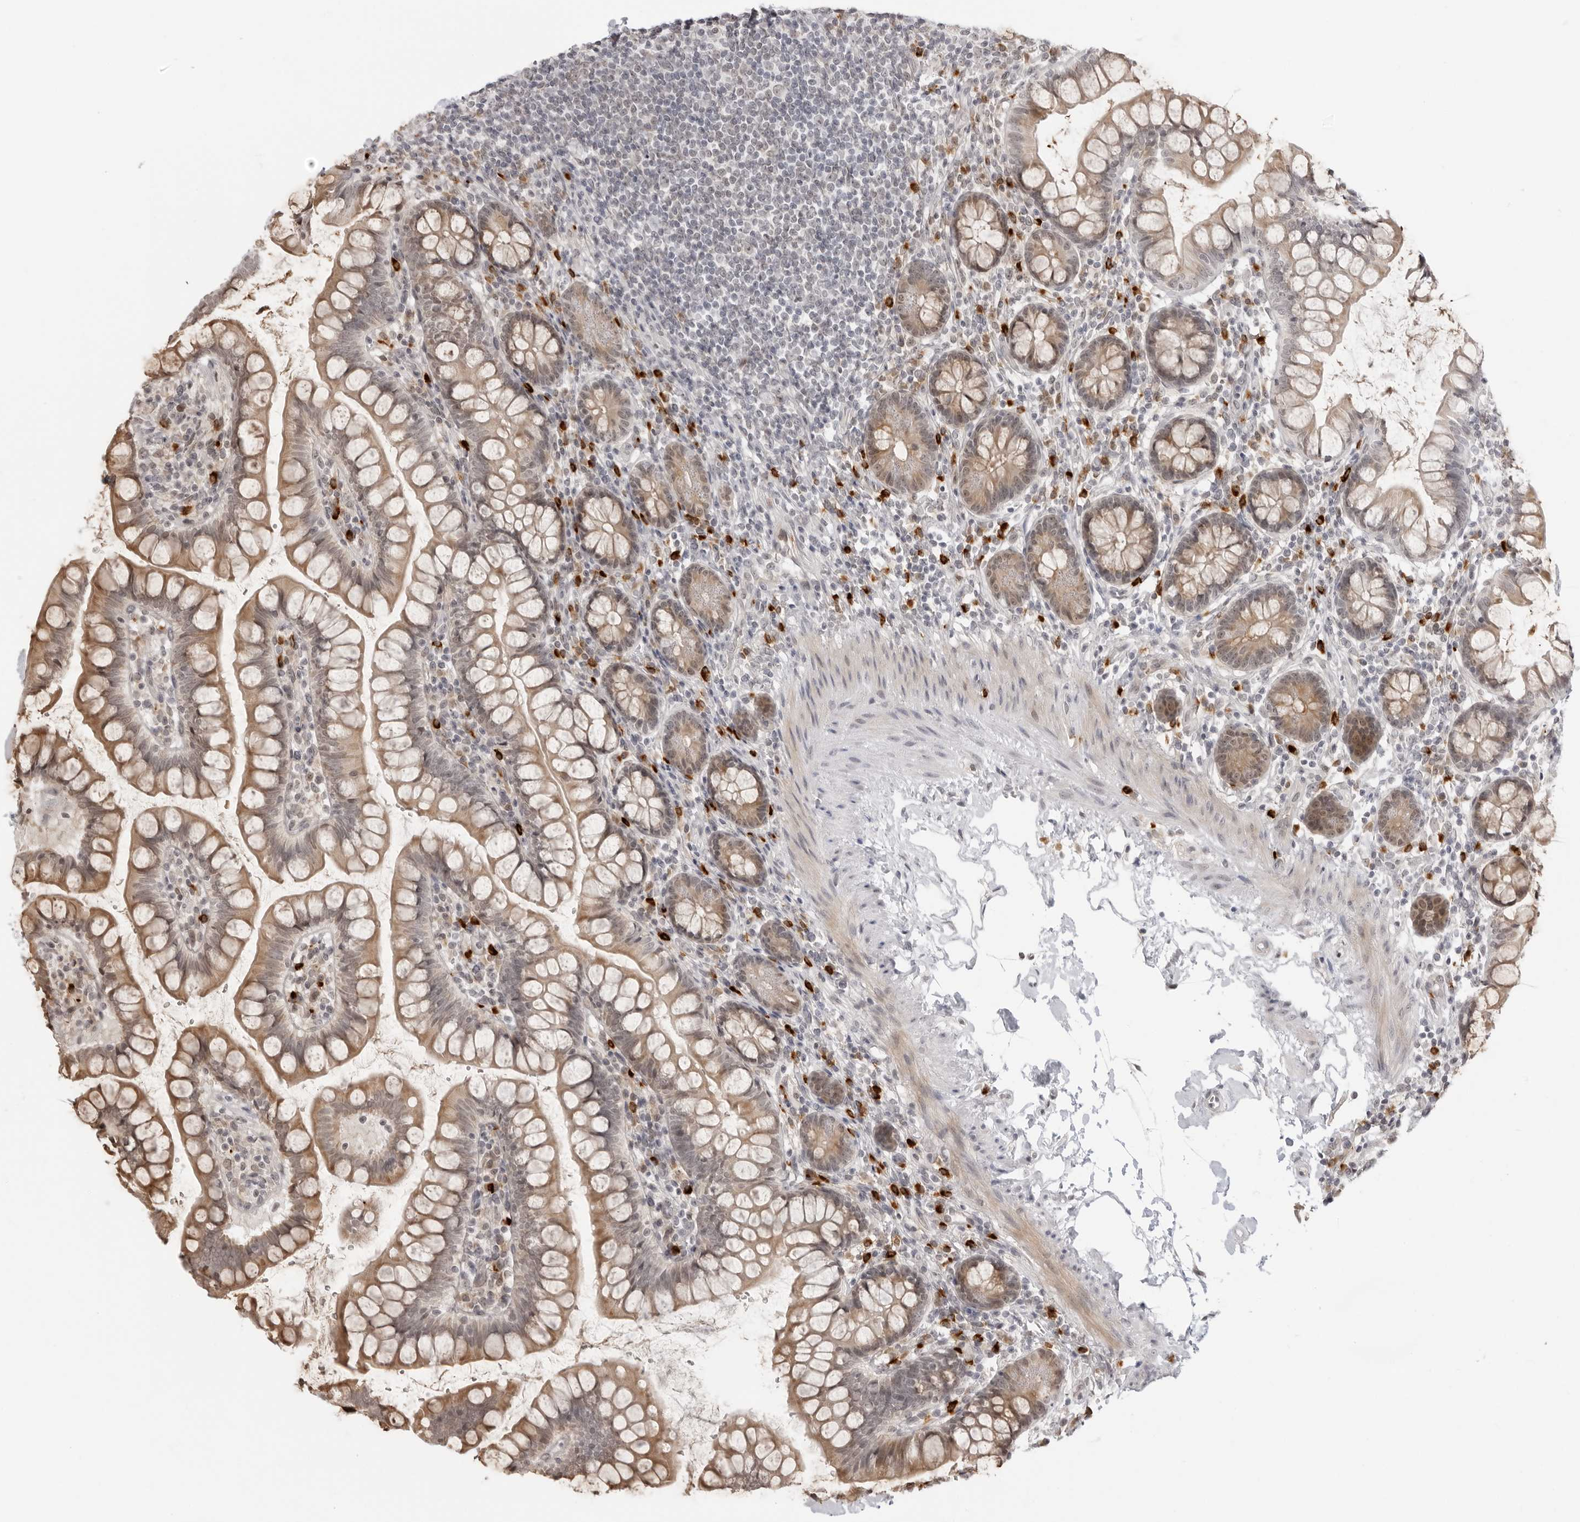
{"staining": {"intensity": "moderate", "quantity": ">75%", "location": "cytoplasmic/membranous"}, "tissue": "small intestine", "cell_type": "Glandular cells", "image_type": "normal", "snomed": [{"axis": "morphology", "description": "Normal tissue, NOS"}, {"axis": "topography", "description": "Small intestine"}], "caption": "Immunohistochemistry (DAB (3,3'-diaminobenzidine)) staining of unremarkable human small intestine reveals moderate cytoplasmic/membranous protein positivity in about >75% of glandular cells.", "gene": "SUGCT", "patient": {"sex": "female", "age": 84}}